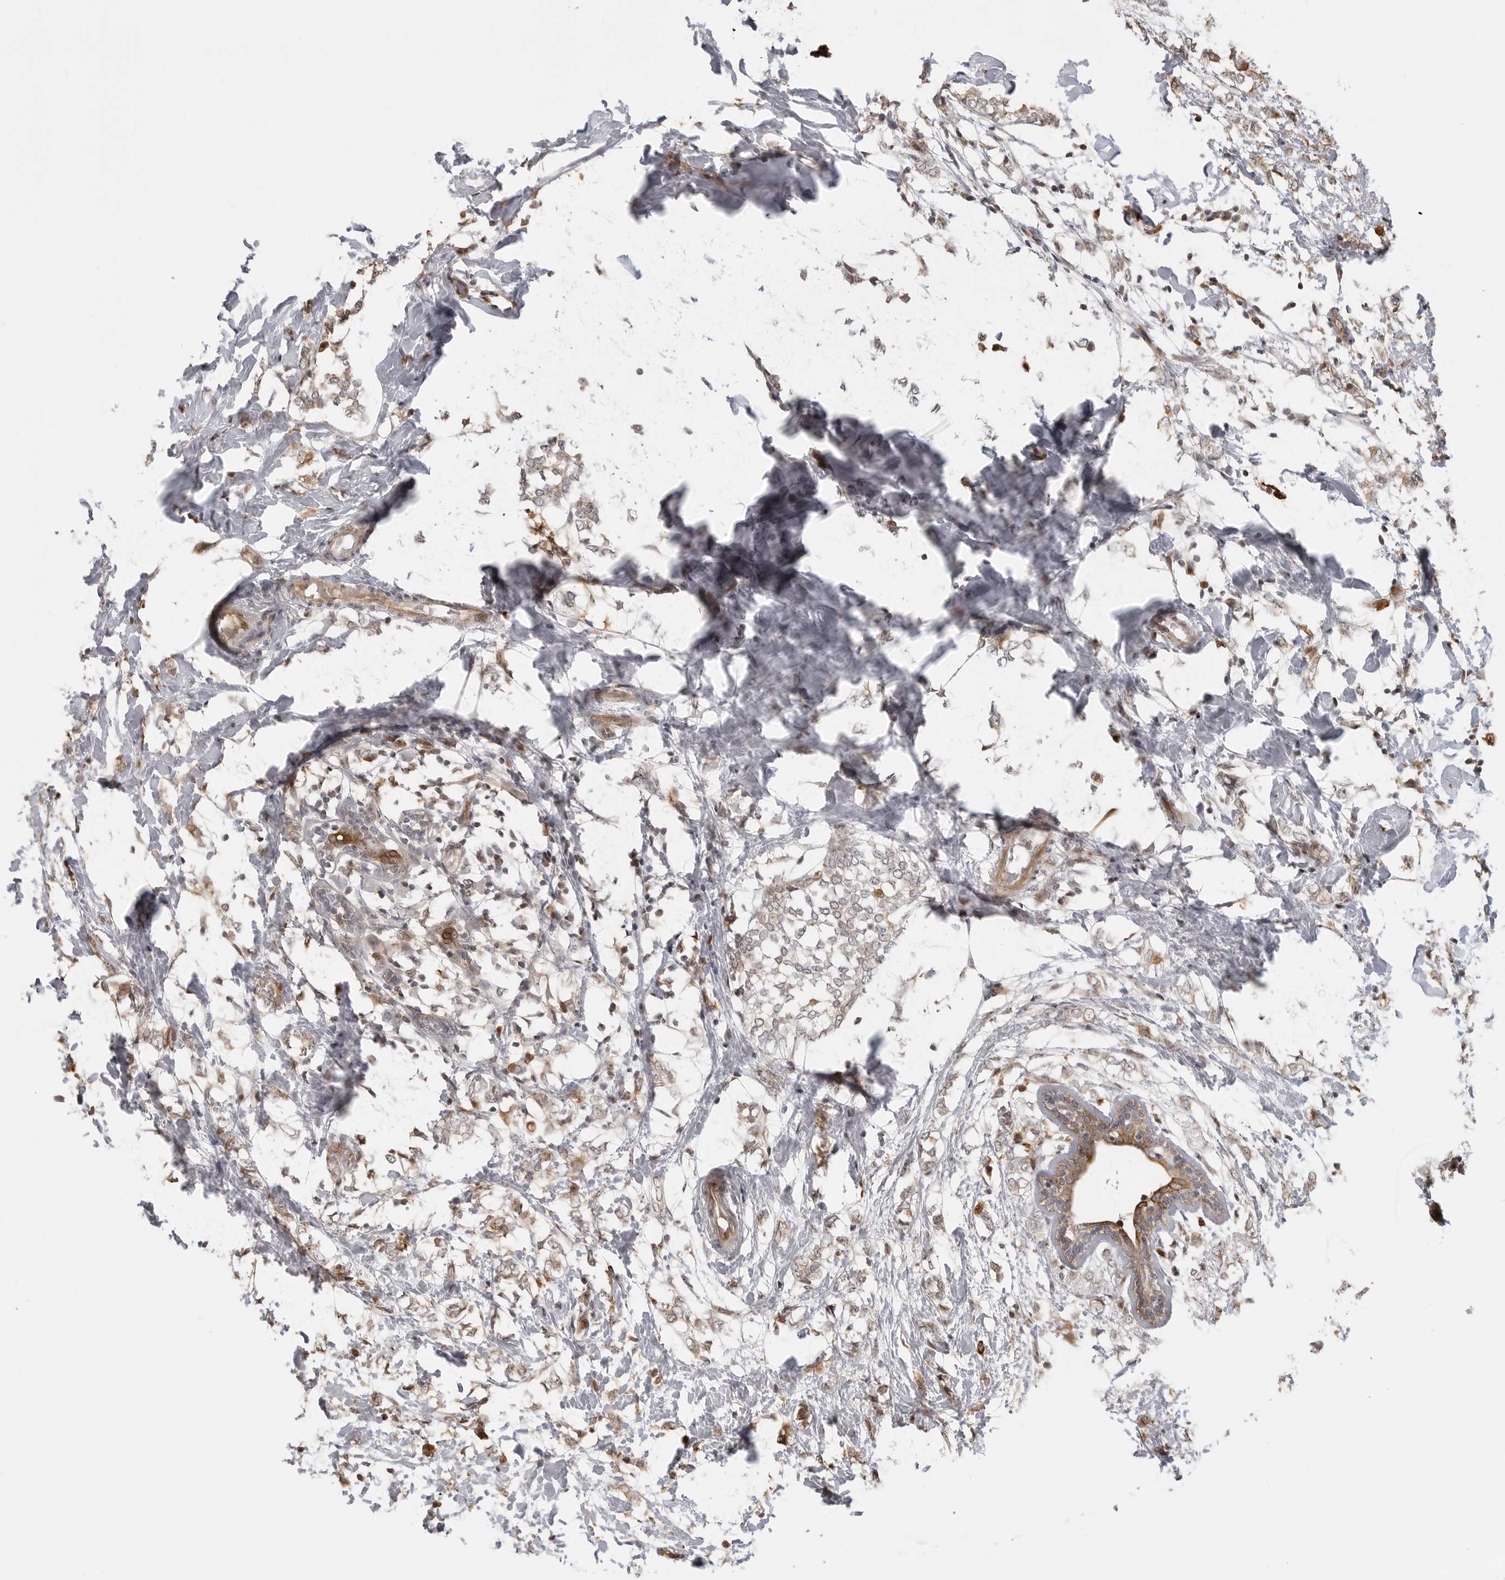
{"staining": {"intensity": "weak", "quantity": ">75%", "location": "cytoplasmic/membranous"}, "tissue": "breast cancer", "cell_type": "Tumor cells", "image_type": "cancer", "snomed": [{"axis": "morphology", "description": "Normal tissue, NOS"}, {"axis": "morphology", "description": "Lobular carcinoma"}, {"axis": "topography", "description": "Breast"}], "caption": "There is low levels of weak cytoplasmic/membranous positivity in tumor cells of breast lobular carcinoma, as demonstrated by immunohistochemical staining (brown color).", "gene": "IDO1", "patient": {"sex": "female", "age": 47}}